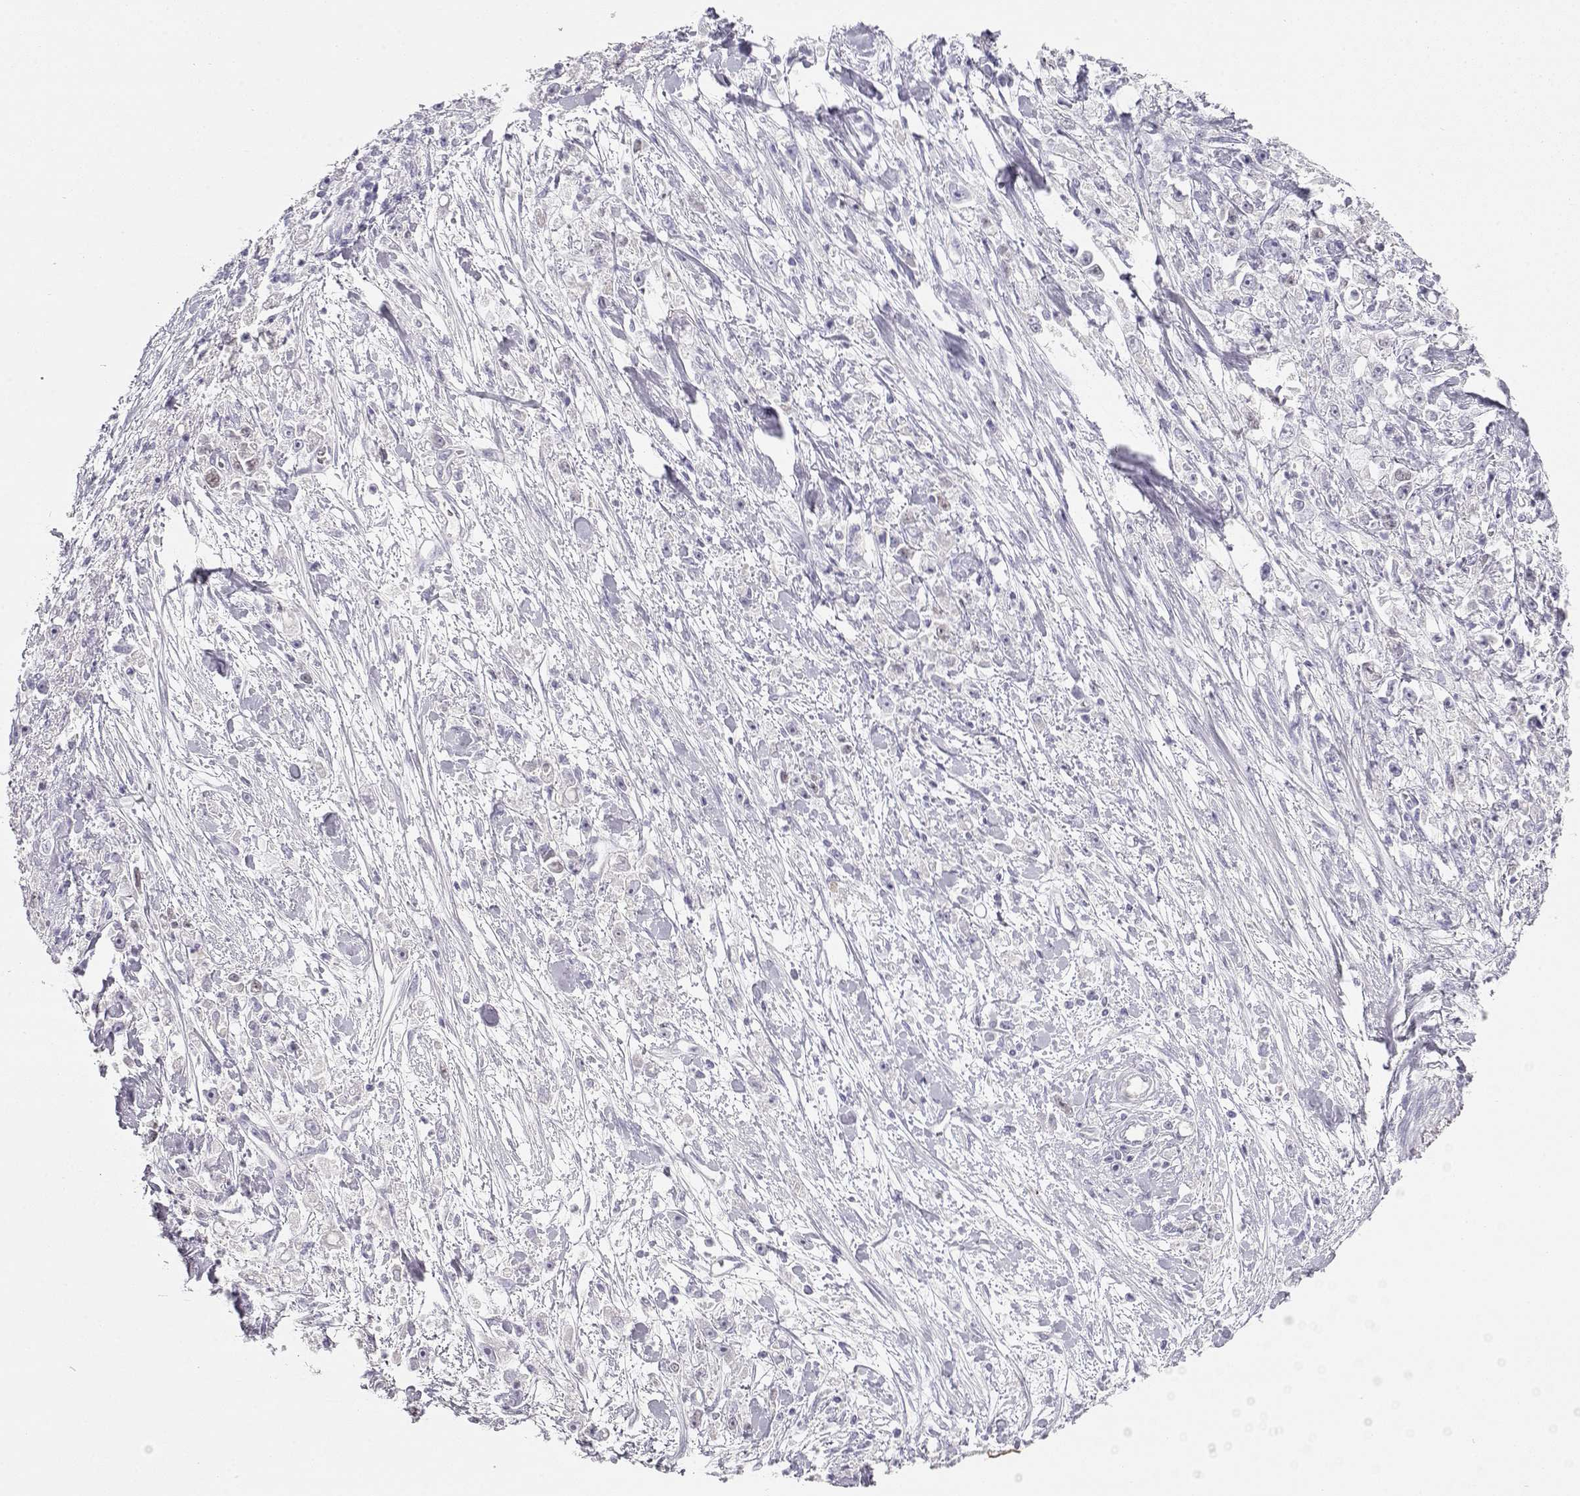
{"staining": {"intensity": "negative", "quantity": "none", "location": "none"}, "tissue": "stomach cancer", "cell_type": "Tumor cells", "image_type": "cancer", "snomed": [{"axis": "morphology", "description": "Adenocarcinoma, NOS"}, {"axis": "topography", "description": "Stomach"}], "caption": "The IHC histopathology image has no significant expression in tumor cells of stomach adenocarcinoma tissue.", "gene": "OPN5", "patient": {"sex": "female", "age": 59}}